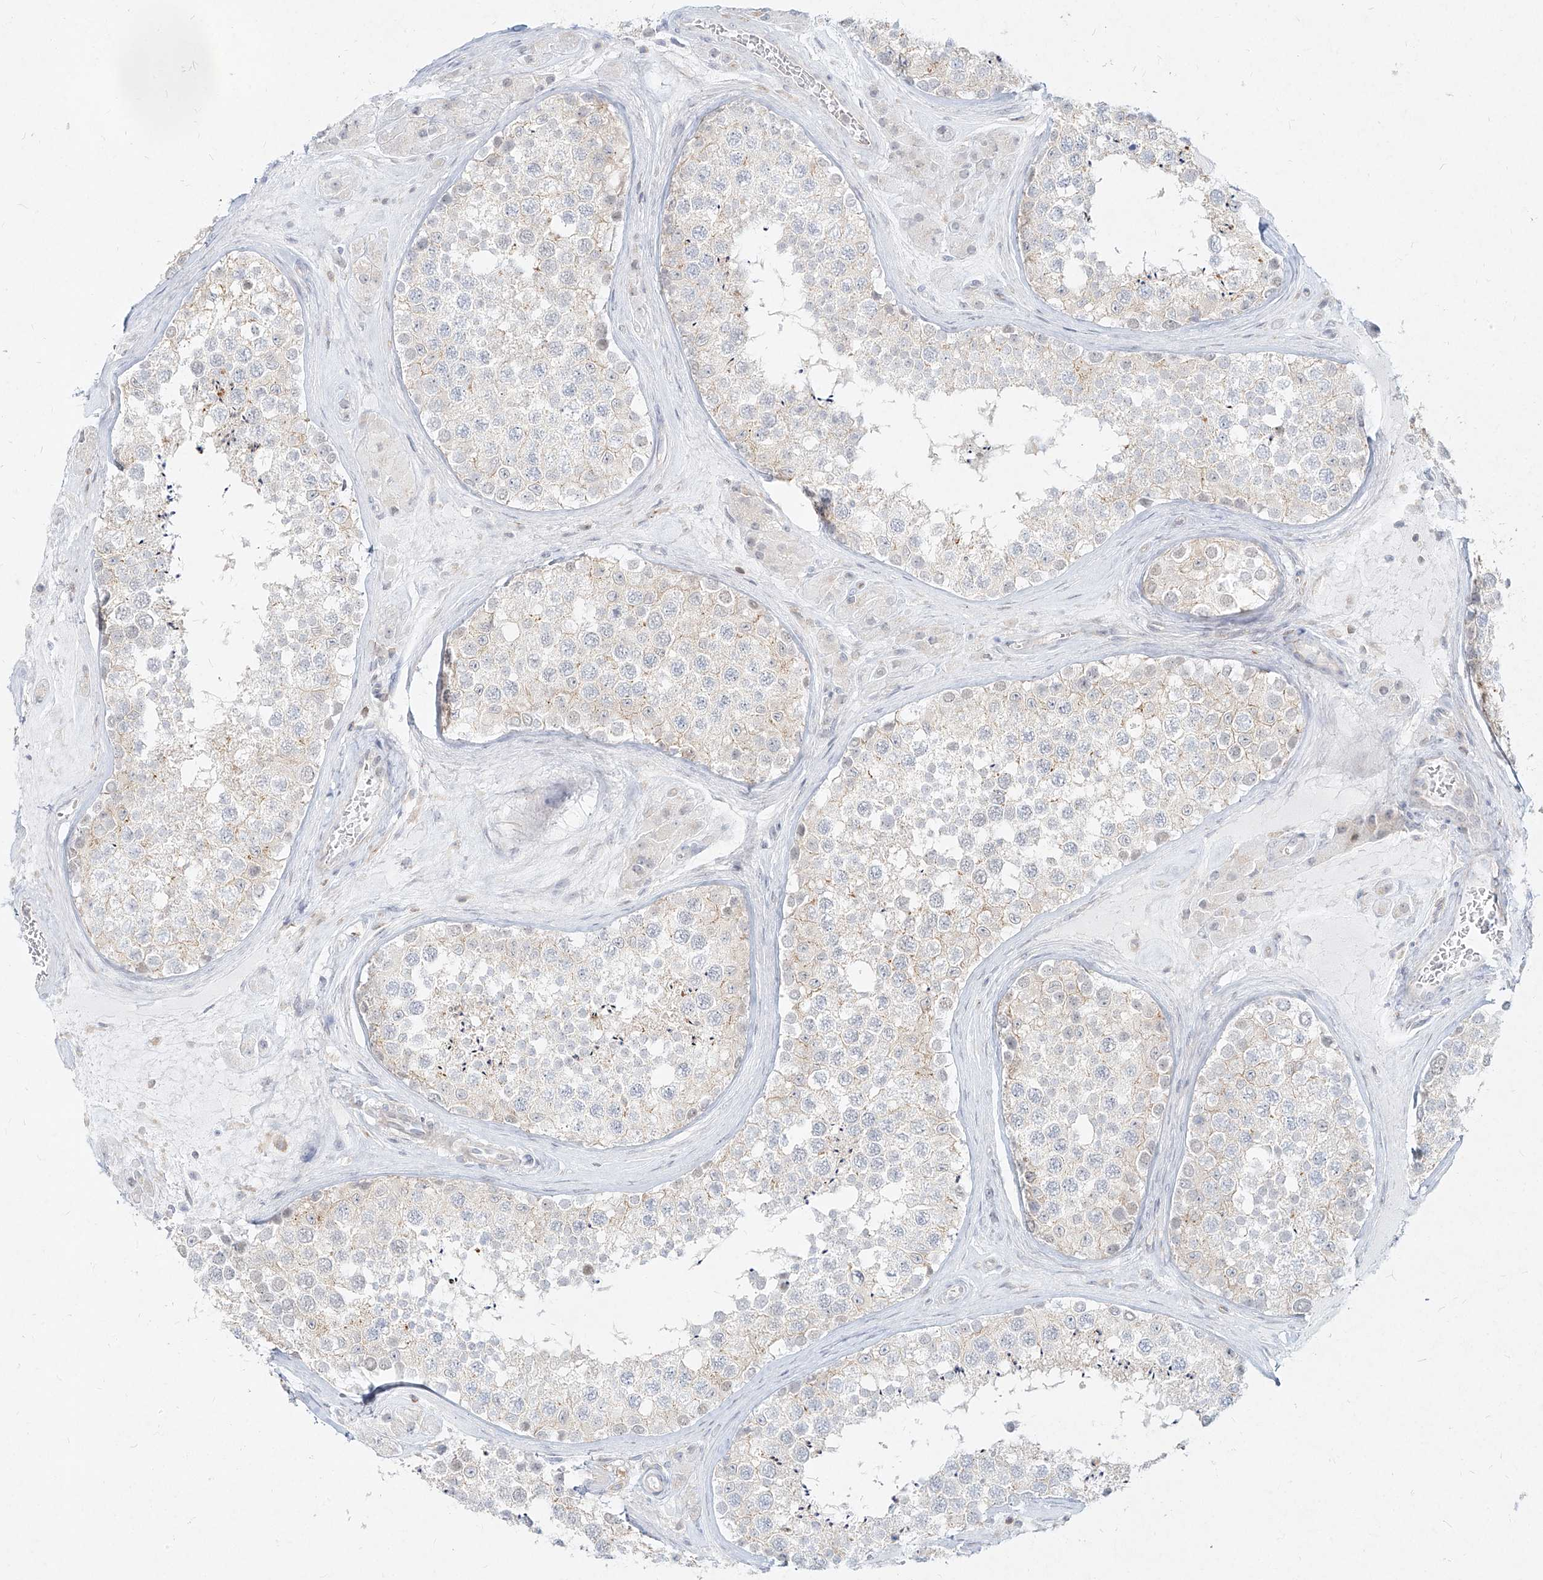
{"staining": {"intensity": "weak", "quantity": "<25%", "location": "cytoplasmic/membranous"}, "tissue": "testis", "cell_type": "Cells in seminiferous ducts", "image_type": "normal", "snomed": [{"axis": "morphology", "description": "Normal tissue, NOS"}, {"axis": "topography", "description": "Testis"}], "caption": "High power microscopy photomicrograph of an immunohistochemistry histopathology image of normal testis, revealing no significant expression in cells in seminiferous ducts.", "gene": "SLC2A12", "patient": {"sex": "male", "age": 46}}